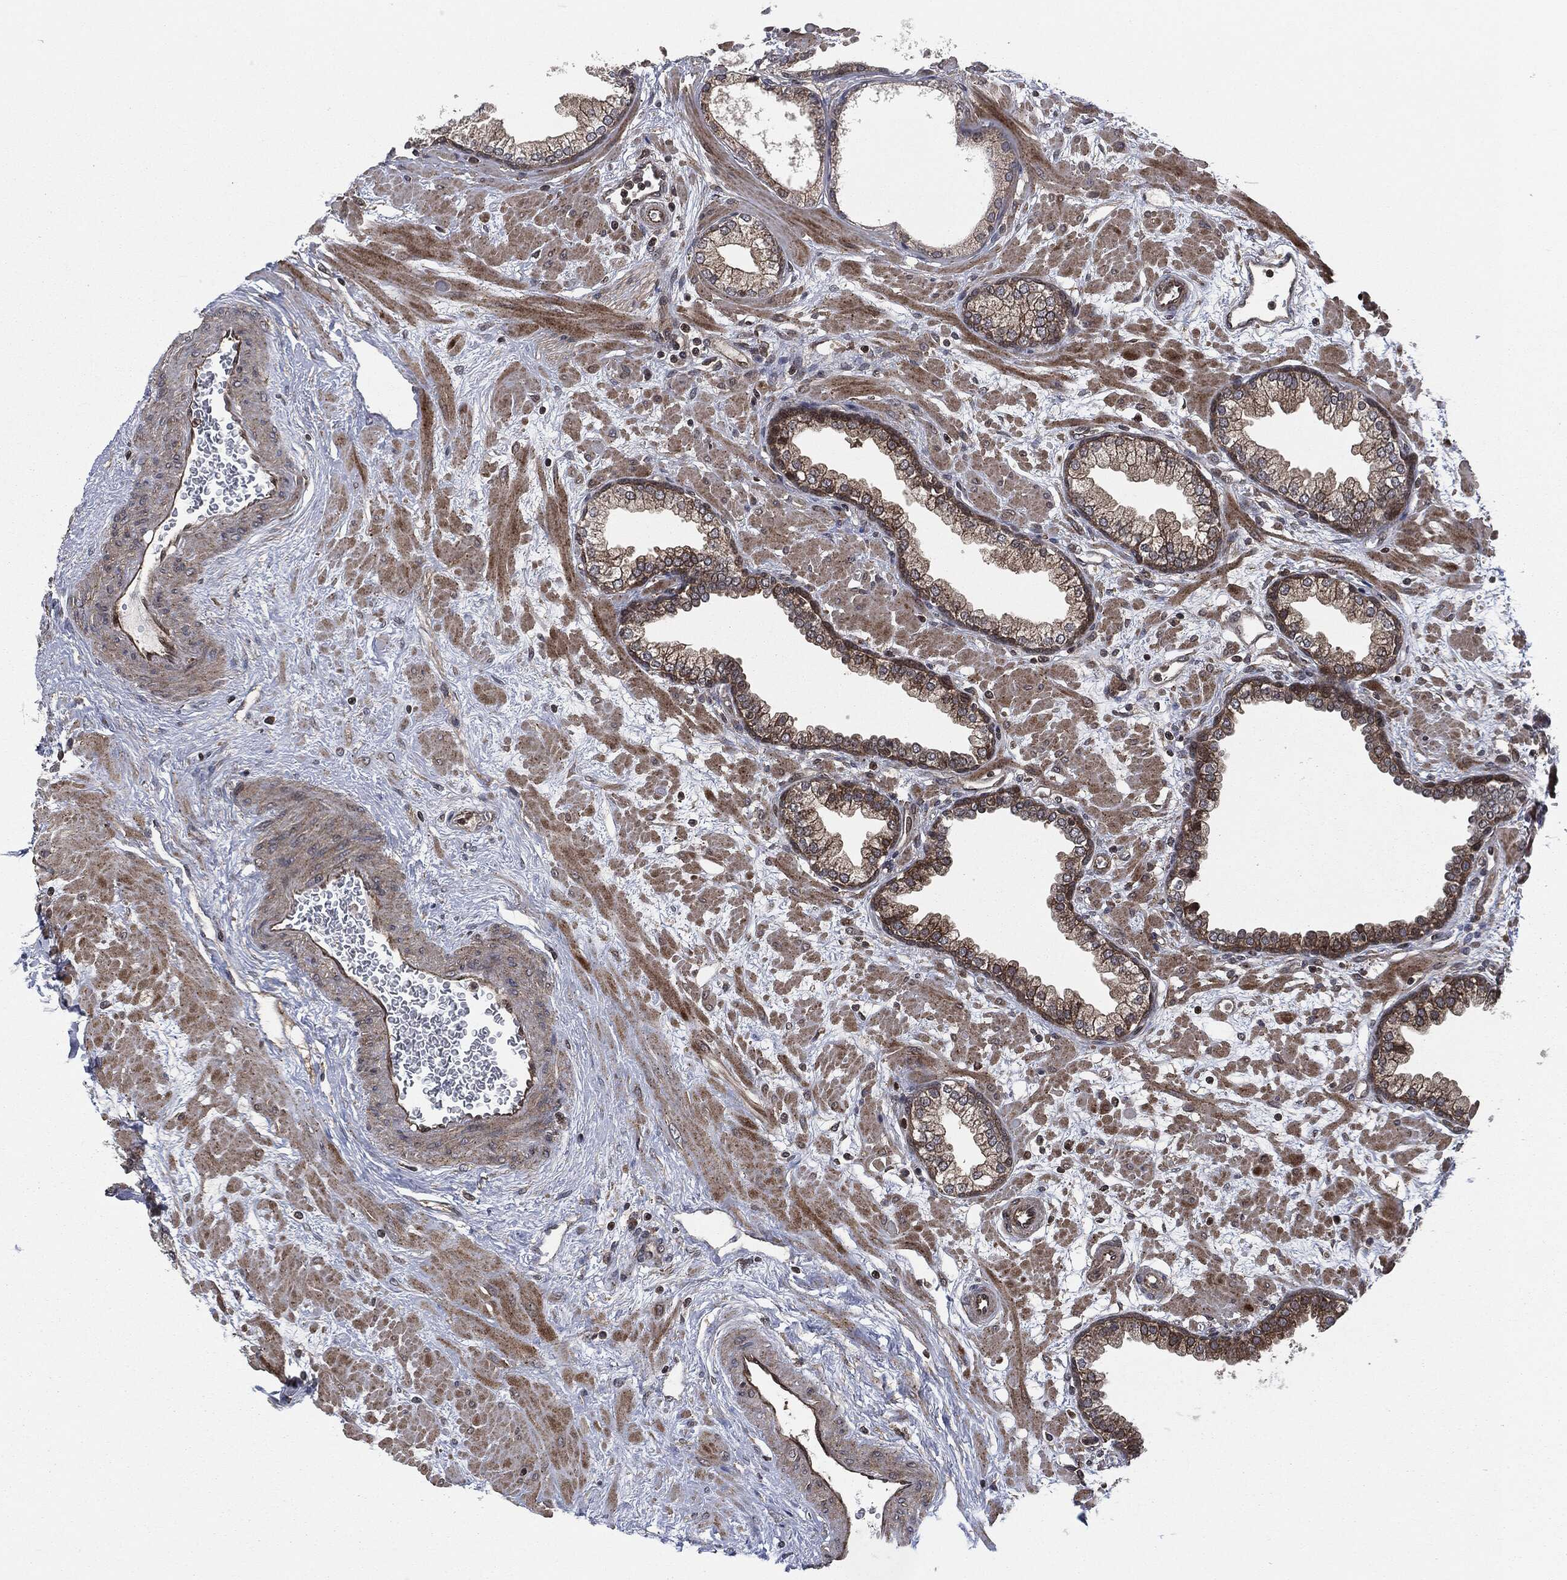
{"staining": {"intensity": "moderate", "quantity": "25%-75%", "location": "cytoplasmic/membranous"}, "tissue": "prostate", "cell_type": "Glandular cells", "image_type": "normal", "snomed": [{"axis": "morphology", "description": "Normal tissue, NOS"}, {"axis": "topography", "description": "Prostate"}], "caption": "Protein expression by immunohistochemistry (IHC) exhibits moderate cytoplasmic/membranous expression in approximately 25%-75% of glandular cells in normal prostate.", "gene": "HRAS", "patient": {"sex": "male", "age": 63}}